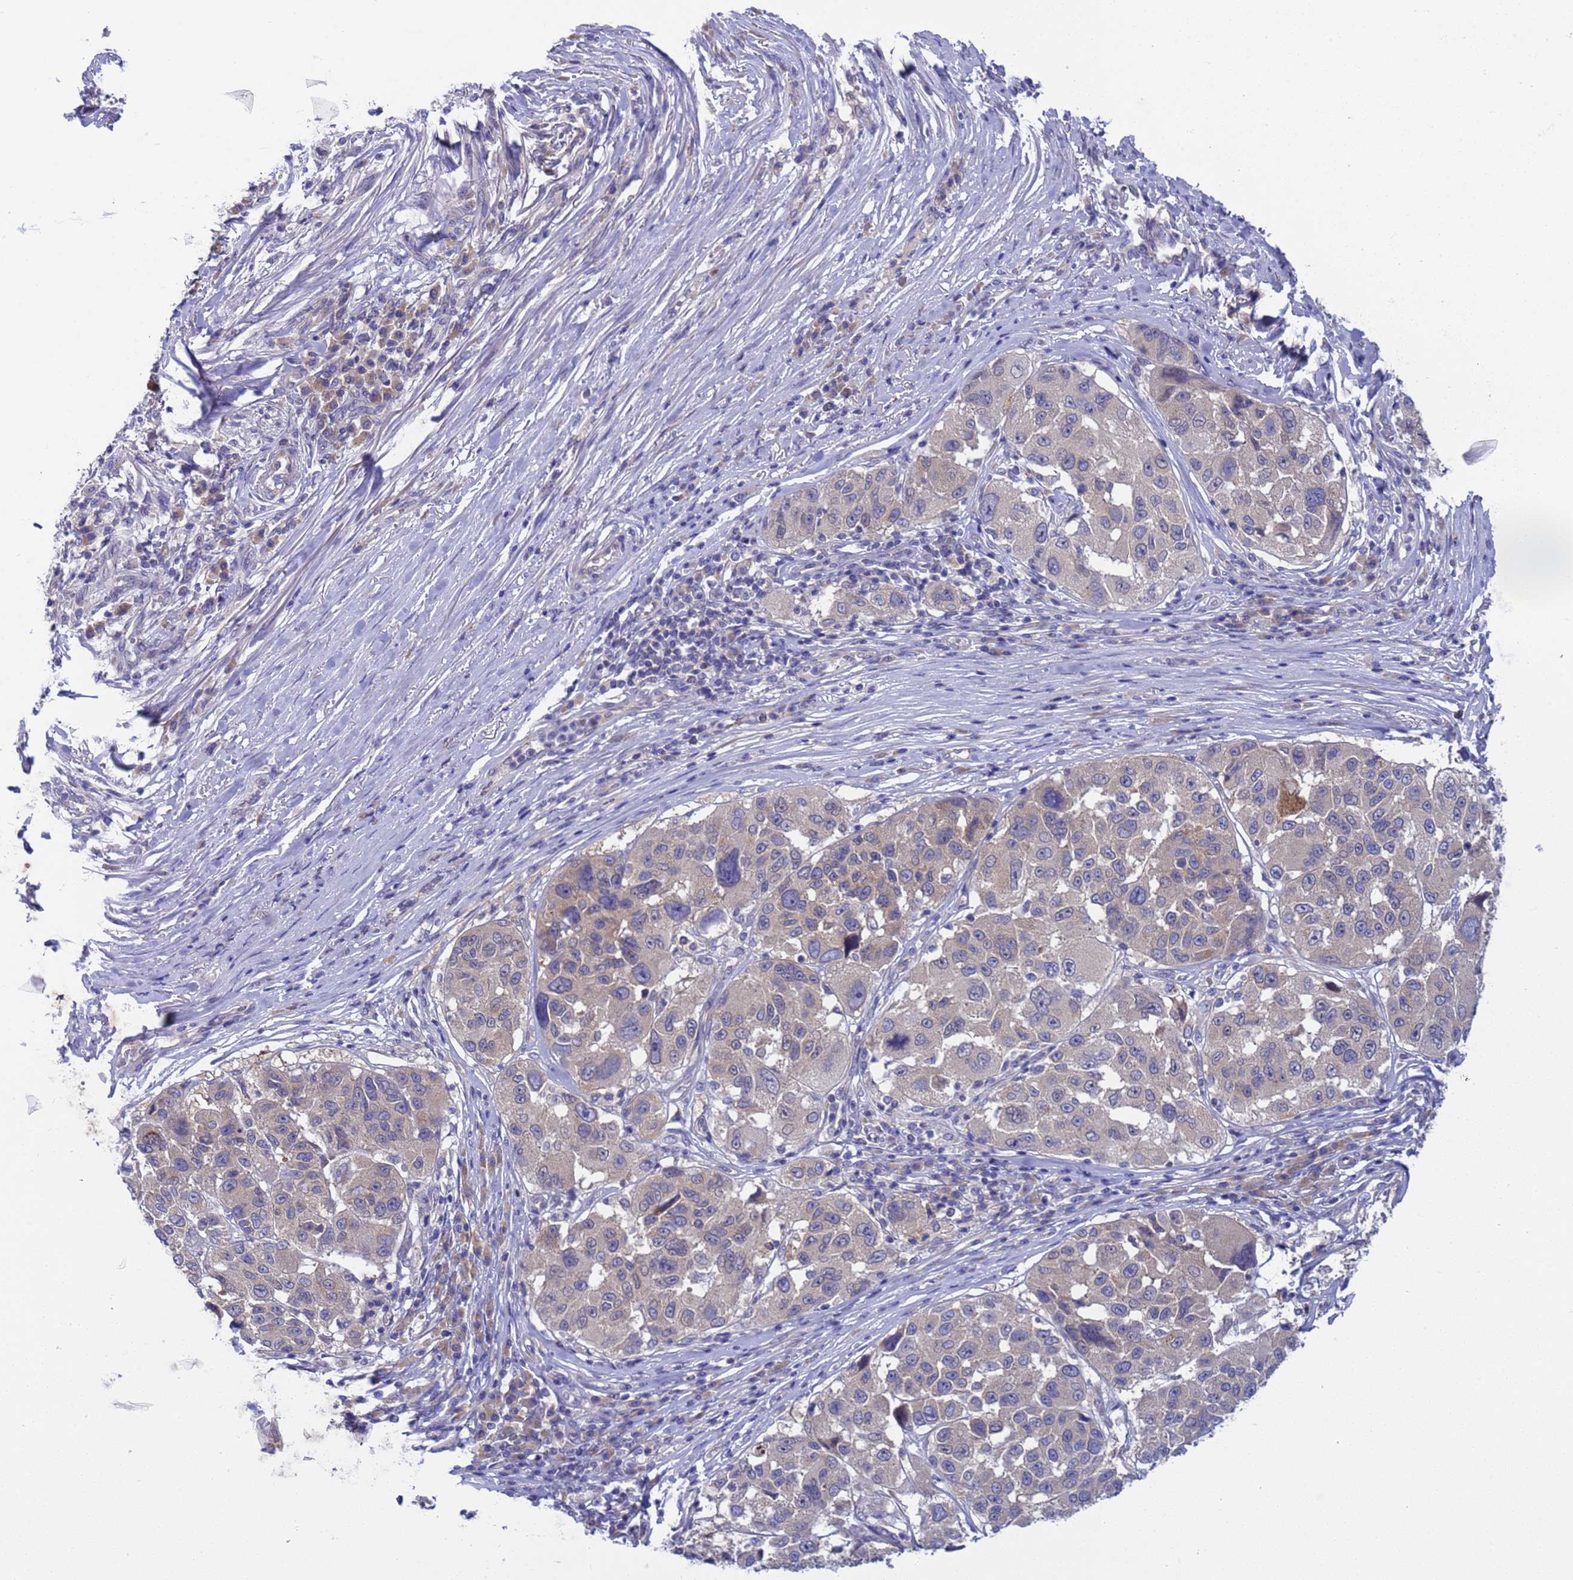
{"staining": {"intensity": "negative", "quantity": "none", "location": "none"}, "tissue": "melanoma", "cell_type": "Tumor cells", "image_type": "cancer", "snomed": [{"axis": "morphology", "description": "Malignant melanoma, NOS"}, {"axis": "topography", "description": "Skin"}], "caption": "A high-resolution histopathology image shows IHC staining of melanoma, which exhibits no significant expression in tumor cells.", "gene": "RC3H2", "patient": {"sex": "female", "age": 66}}